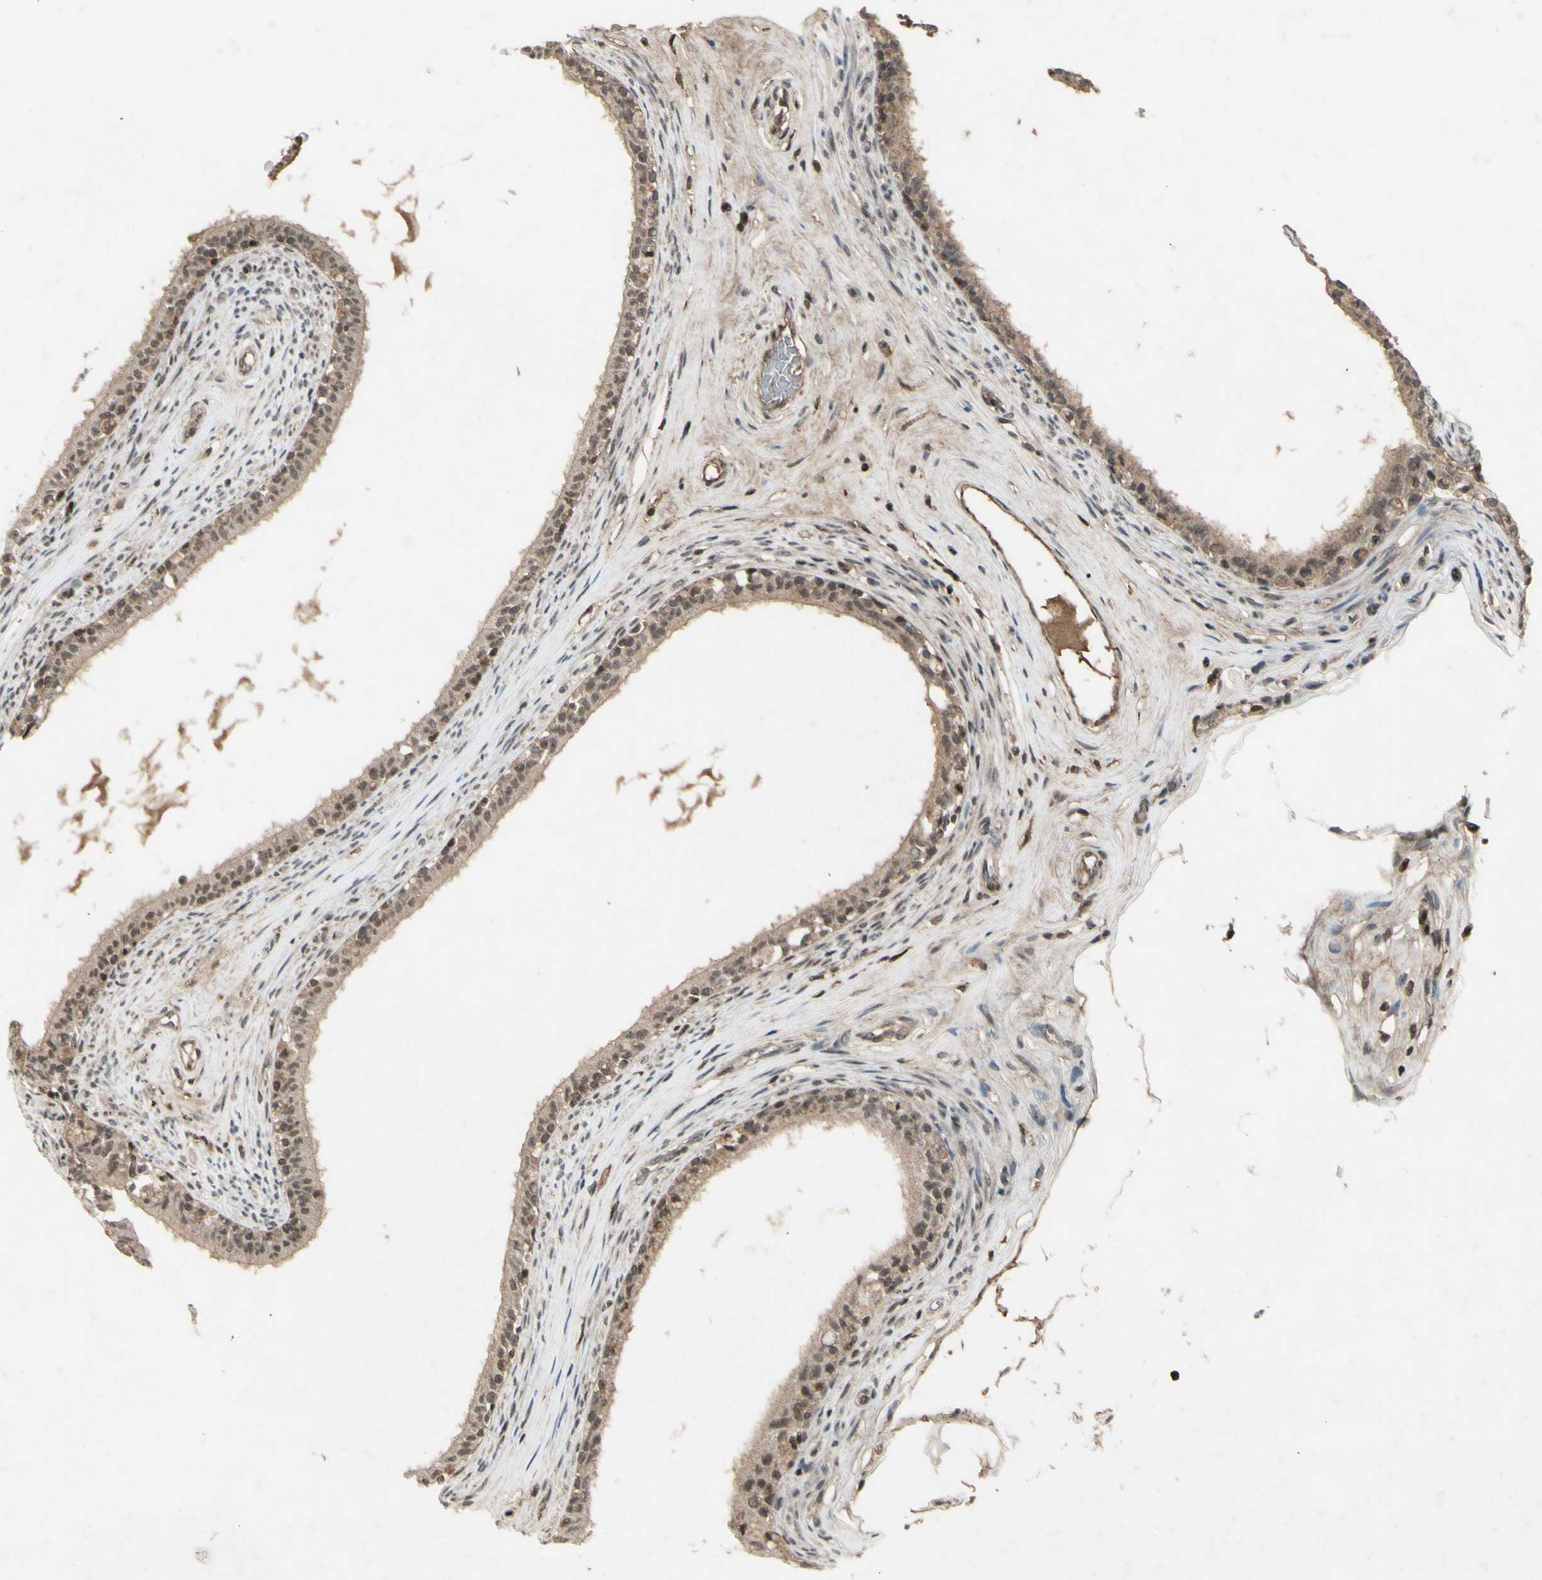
{"staining": {"intensity": "moderate", "quantity": "25%-75%", "location": "nuclear"}, "tissue": "epididymis", "cell_type": "Glandular cells", "image_type": "normal", "snomed": [{"axis": "morphology", "description": "Normal tissue, NOS"}, {"axis": "morphology", "description": "Inflammation, NOS"}, {"axis": "topography", "description": "Epididymis"}], "caption": "Immunohistochemistry (IHC) image of unremarkable epididymis: human epididymis stained using IHC exhibits medium levels of moderate protein expression localized specifically in the nuclear of glandular cells, appearing as a nuclear brown color.", "gene": "SNW1", "patient": {"sex": "male", "age": 84}}